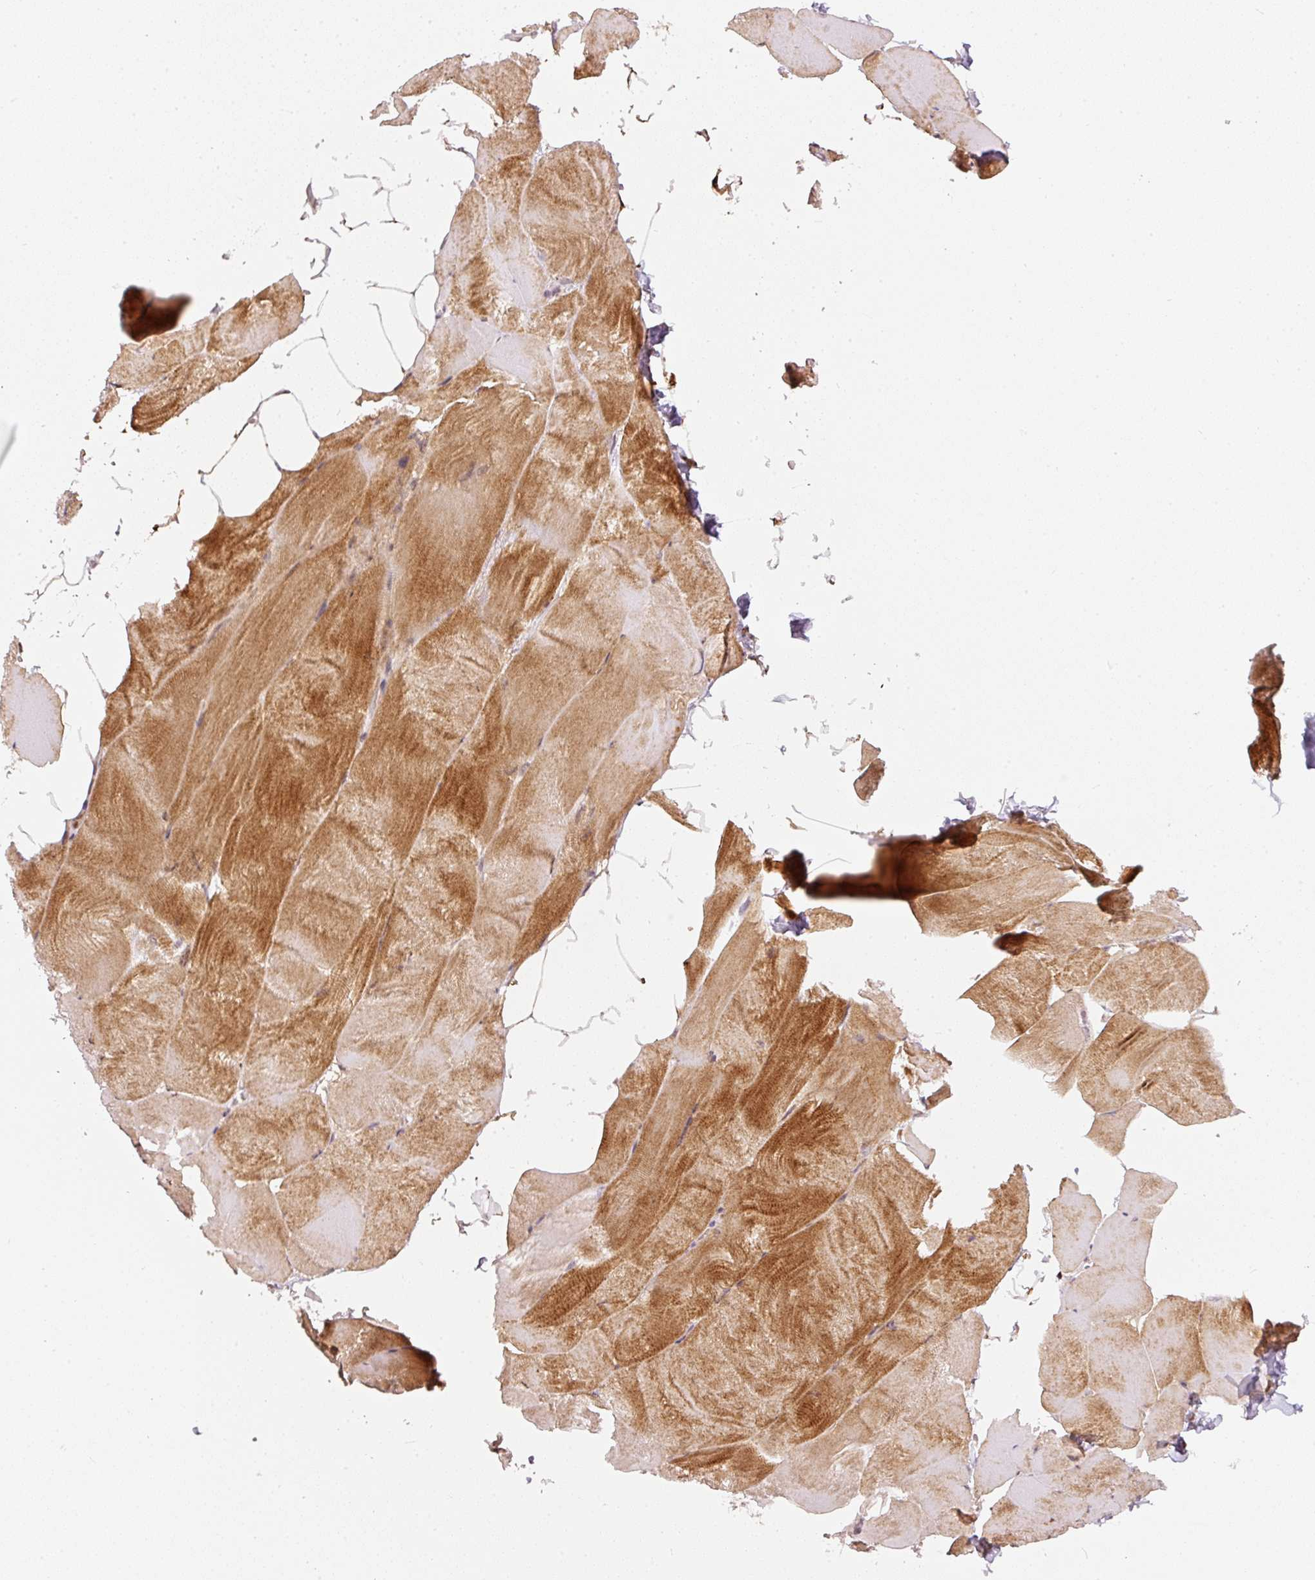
{"staining": {"intensity": "moderate", "quantity": "25%-75%", "location": "cytoplasmic/membranous,nuclear"}, "tissue": "skeletal muscle", "cell_type": "Myocytes", "image_type": "normal", "snomed": [{"axis": "morphology", "description": "Normal tissue, NOS"}, {"axis": "topography", "description": "Skeletal muscle"}], "caption": "Protein expression analysis of normal human skeletal muscle reveals moderate cytoplasmic/membranous,nuclear expression in about 25%-75% of myocytes. (DAB IHC with brightfield microscopy, high magnification).", "gene": "THOC6", "patient": {"sex": "female", "age": 64}}